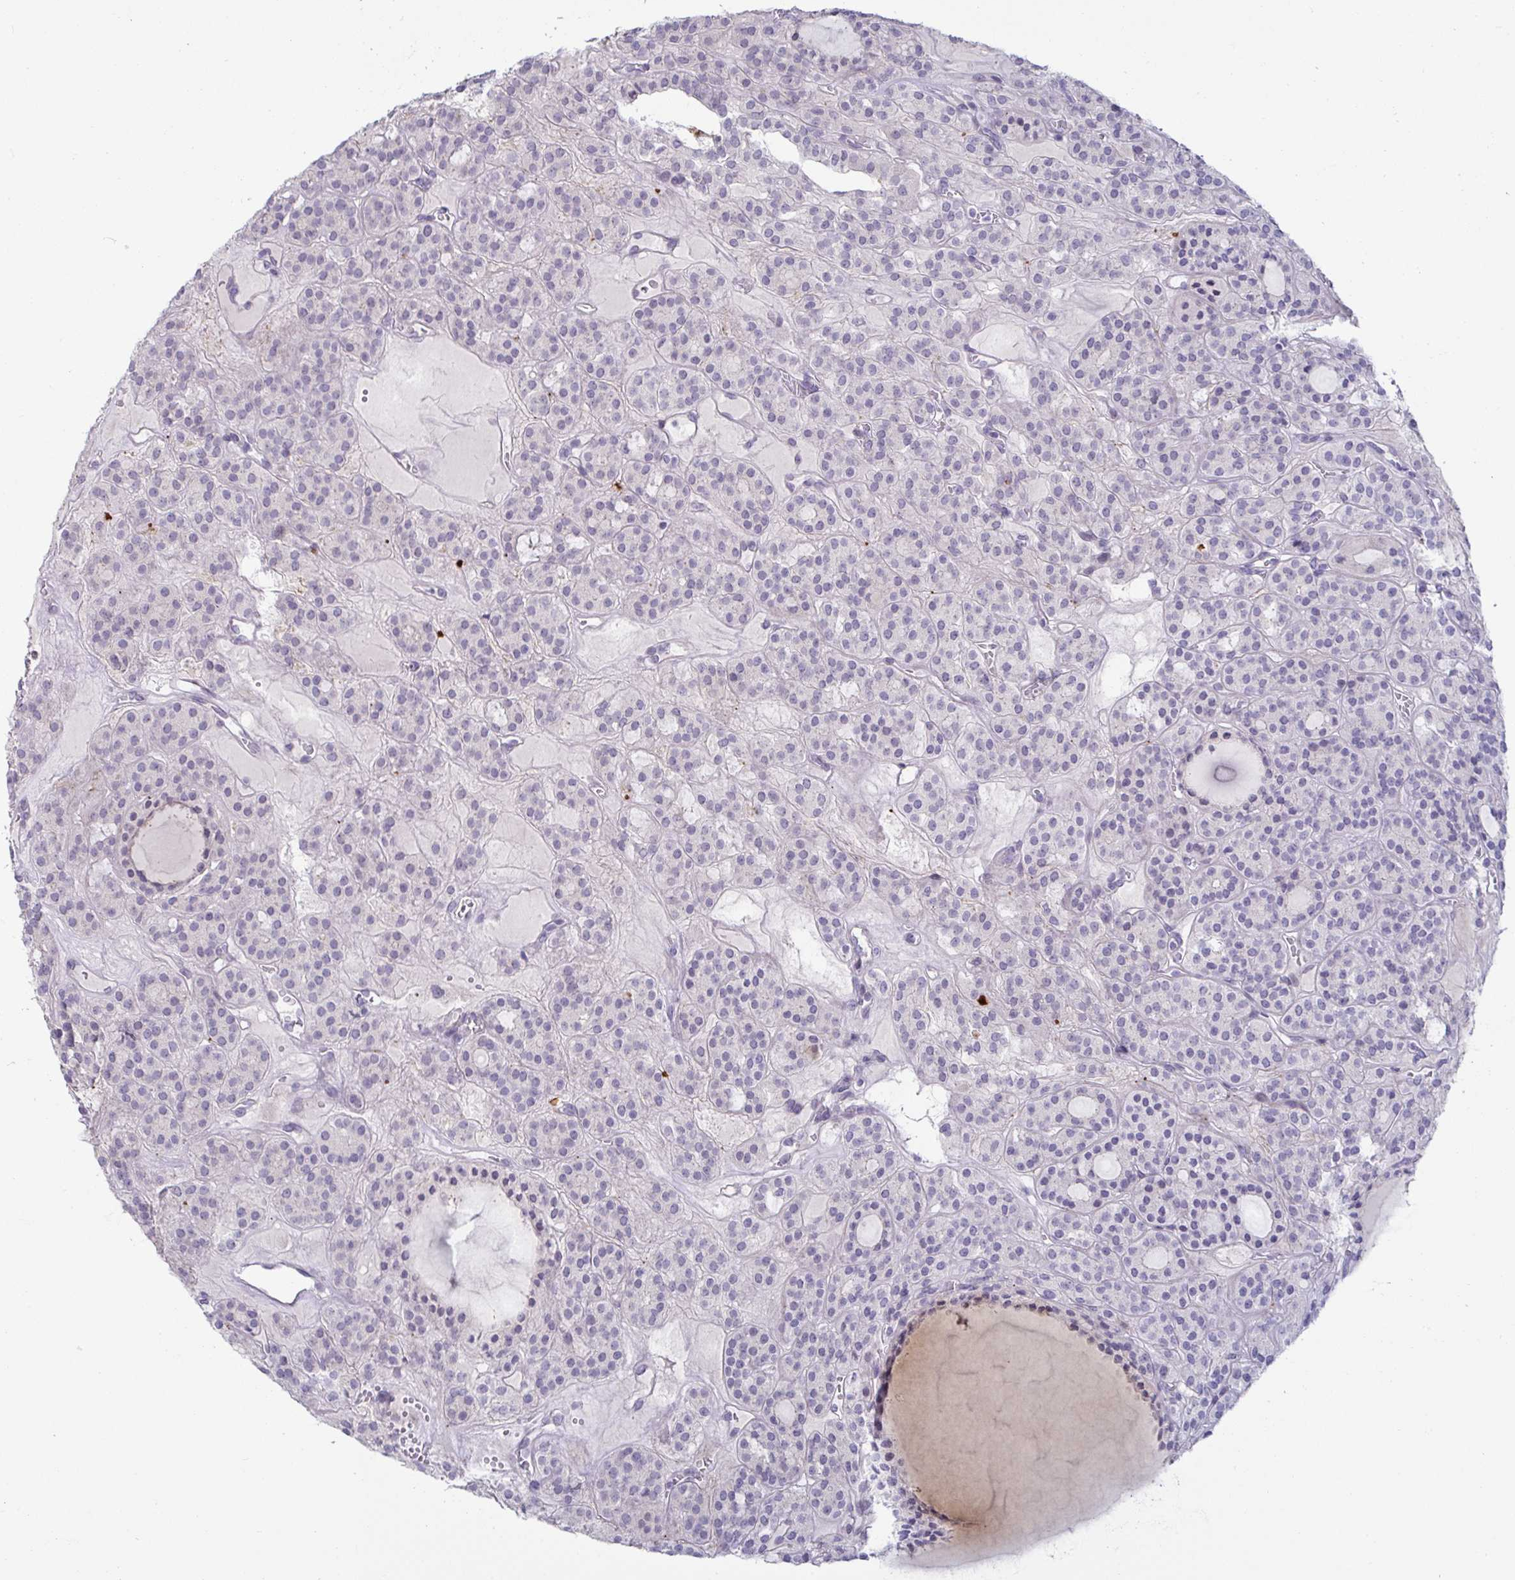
{"staining": {"intensity": "negative", "quantity": "none", "location": "none"}, "tissue": "thyroid cancer", "cell_type": "Tumor cells", "image_type": "cancer", "snomed": [{"axis": "morphology", "description": "Follicular adenoma carcinoma, NOS"}, {"axis": "topography", "description": "Thyroid gland"}], "caption": "Immunohistochemistry (IHC) image of thyroid cancer (follicular adenoma carcinoma) stained for a protein (brown), which displays no expression in tumor cells. The staining was performed using DAB to visualize the protein expression in brown, while the nuclei were stained in blue with hematoxylin (Magnification: 20x).", "gene": "GSTM1", "patient": {"sex": "female", "age": 63}}